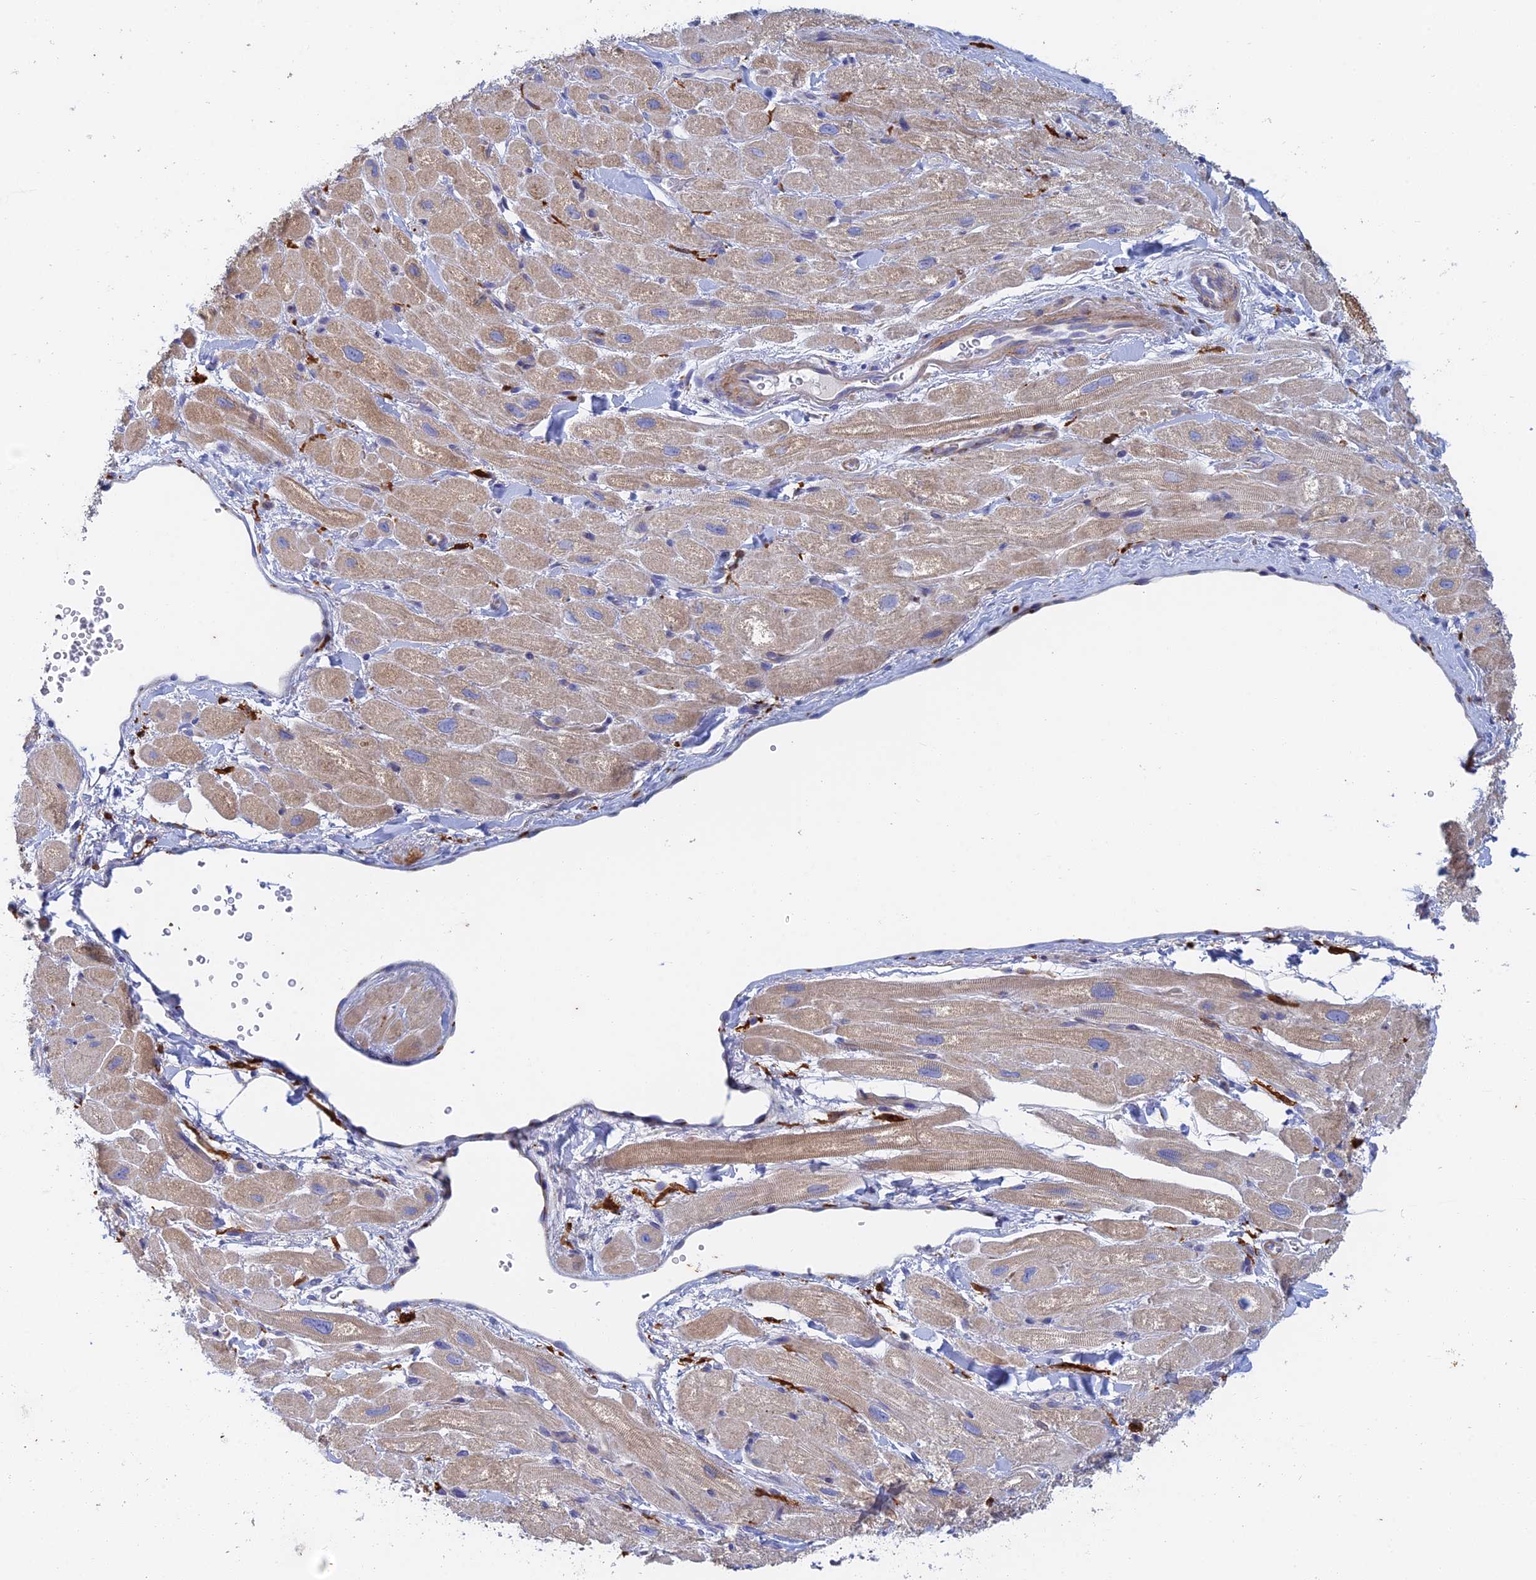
{"staining": {"intensity": "weak", "quantity": "25%-75%", "location": "cytoplasmic/membranous"}, "tissue": "heart muscle", "cell_type": "Cardiomyocytes", "image_type": "normal", "snomed": [{"axis": "morphology", "description": "Normal tissue, NOS"}, {"axis": "topography", "description": "Heart"}], "caption": "Immunohistochemistry (DAB (3,3'-diaminobenzidine)) staining of unremarkable heart muscle demonstrates weak cytoplasmic/membranous protein staining in approximately 25%-75% of cardiomyocytes. (IHC, brightfield microscopy, high magnification).", "gene": "SLC24A3", "patient": {"sex": "male", "age": 65}}